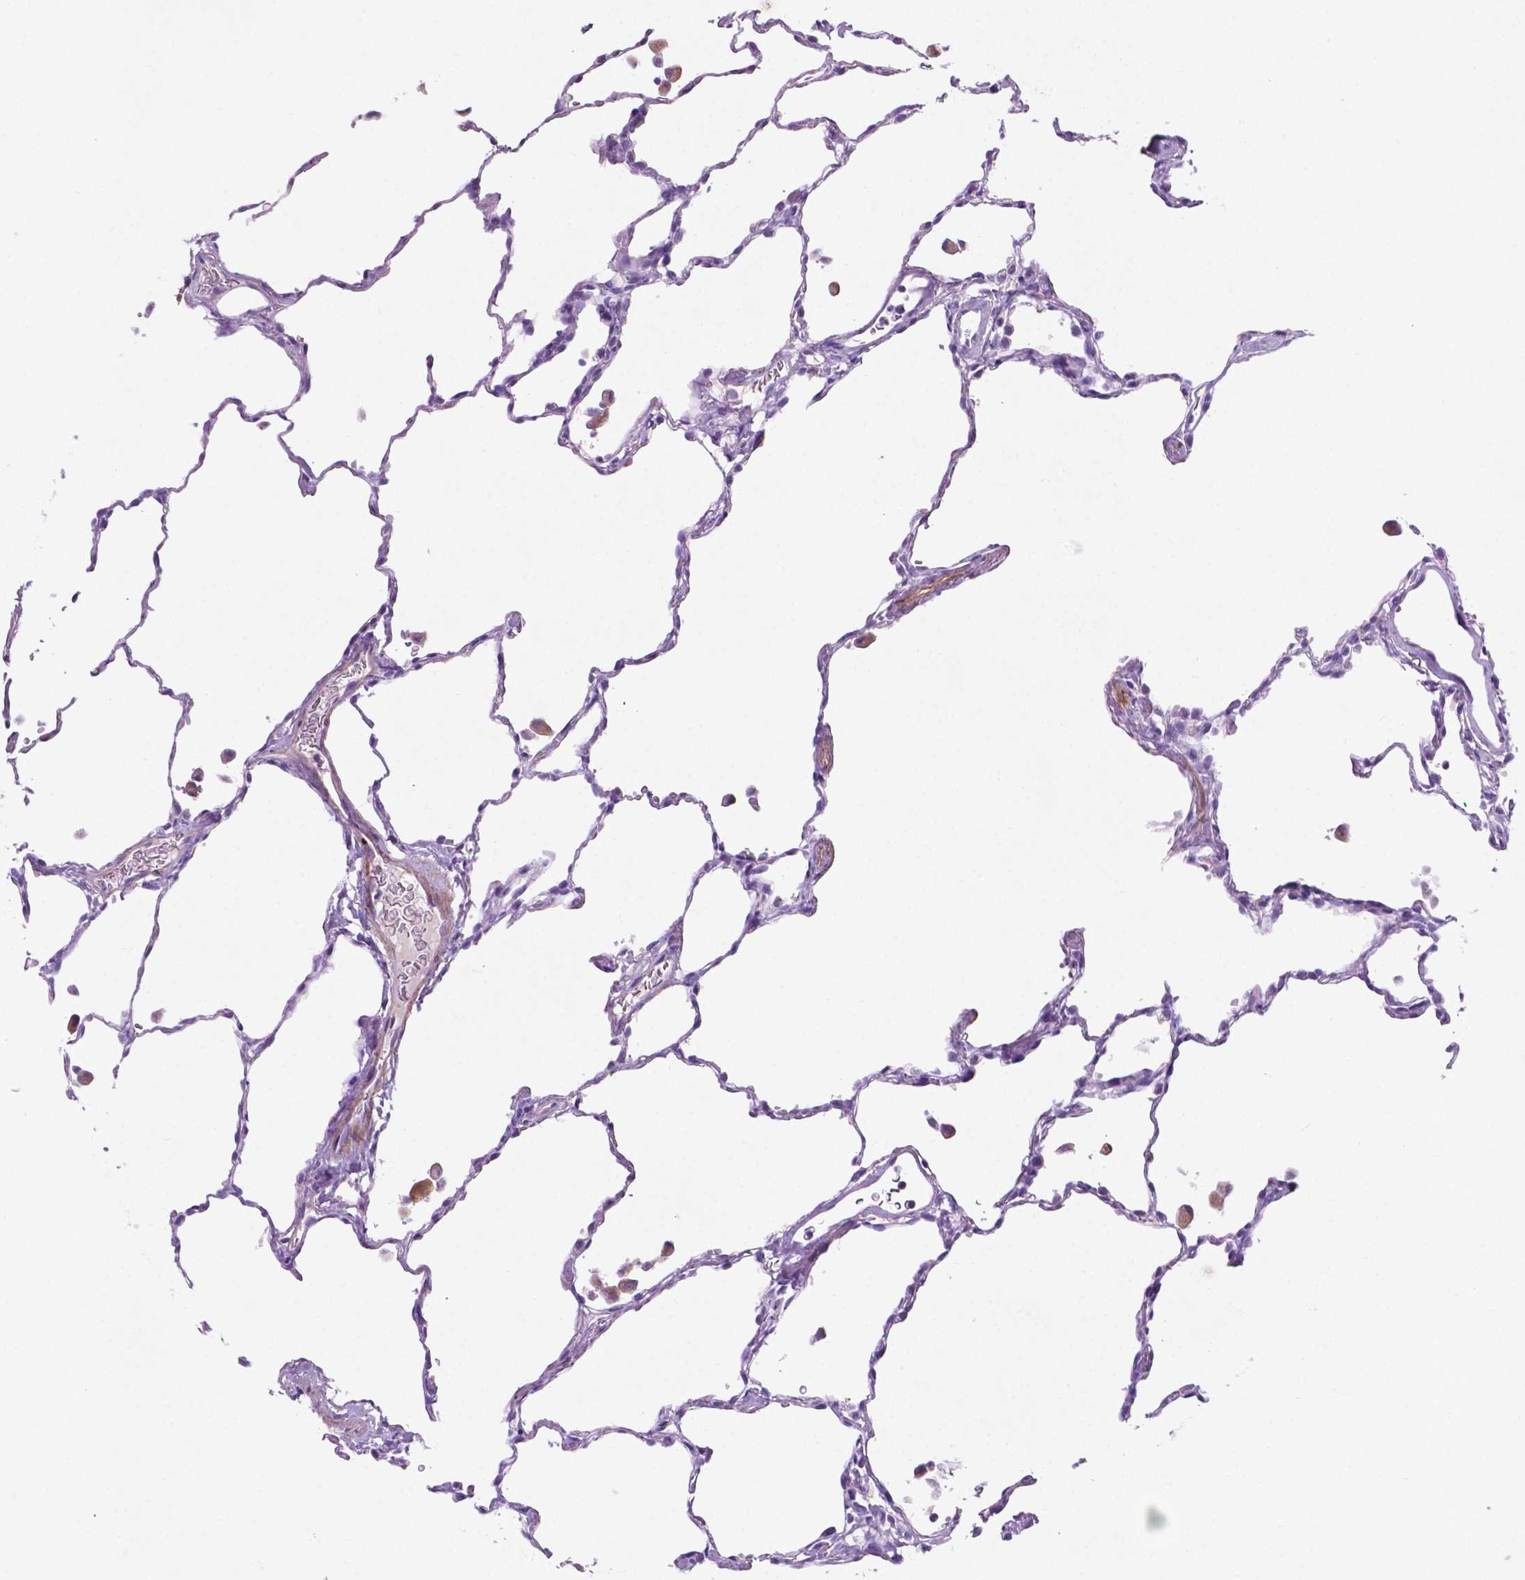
{"staining": {"intensity": "negative", "quantity": "none", "location": "none"}, "tissue": "lung", "cell_type": "Alveolar cells", "image_type": "normal", "snomed": [{"axis": "morphology", "description": "Normal tissue, NOS"}, {"axis": "topography", "description": "Lung"}], "caption": "Protein analysis of normal lung reveals no significant positivity in alveolar cells.", "gene": "ASPG", "patient": {"sex": "female", "age": 47}}